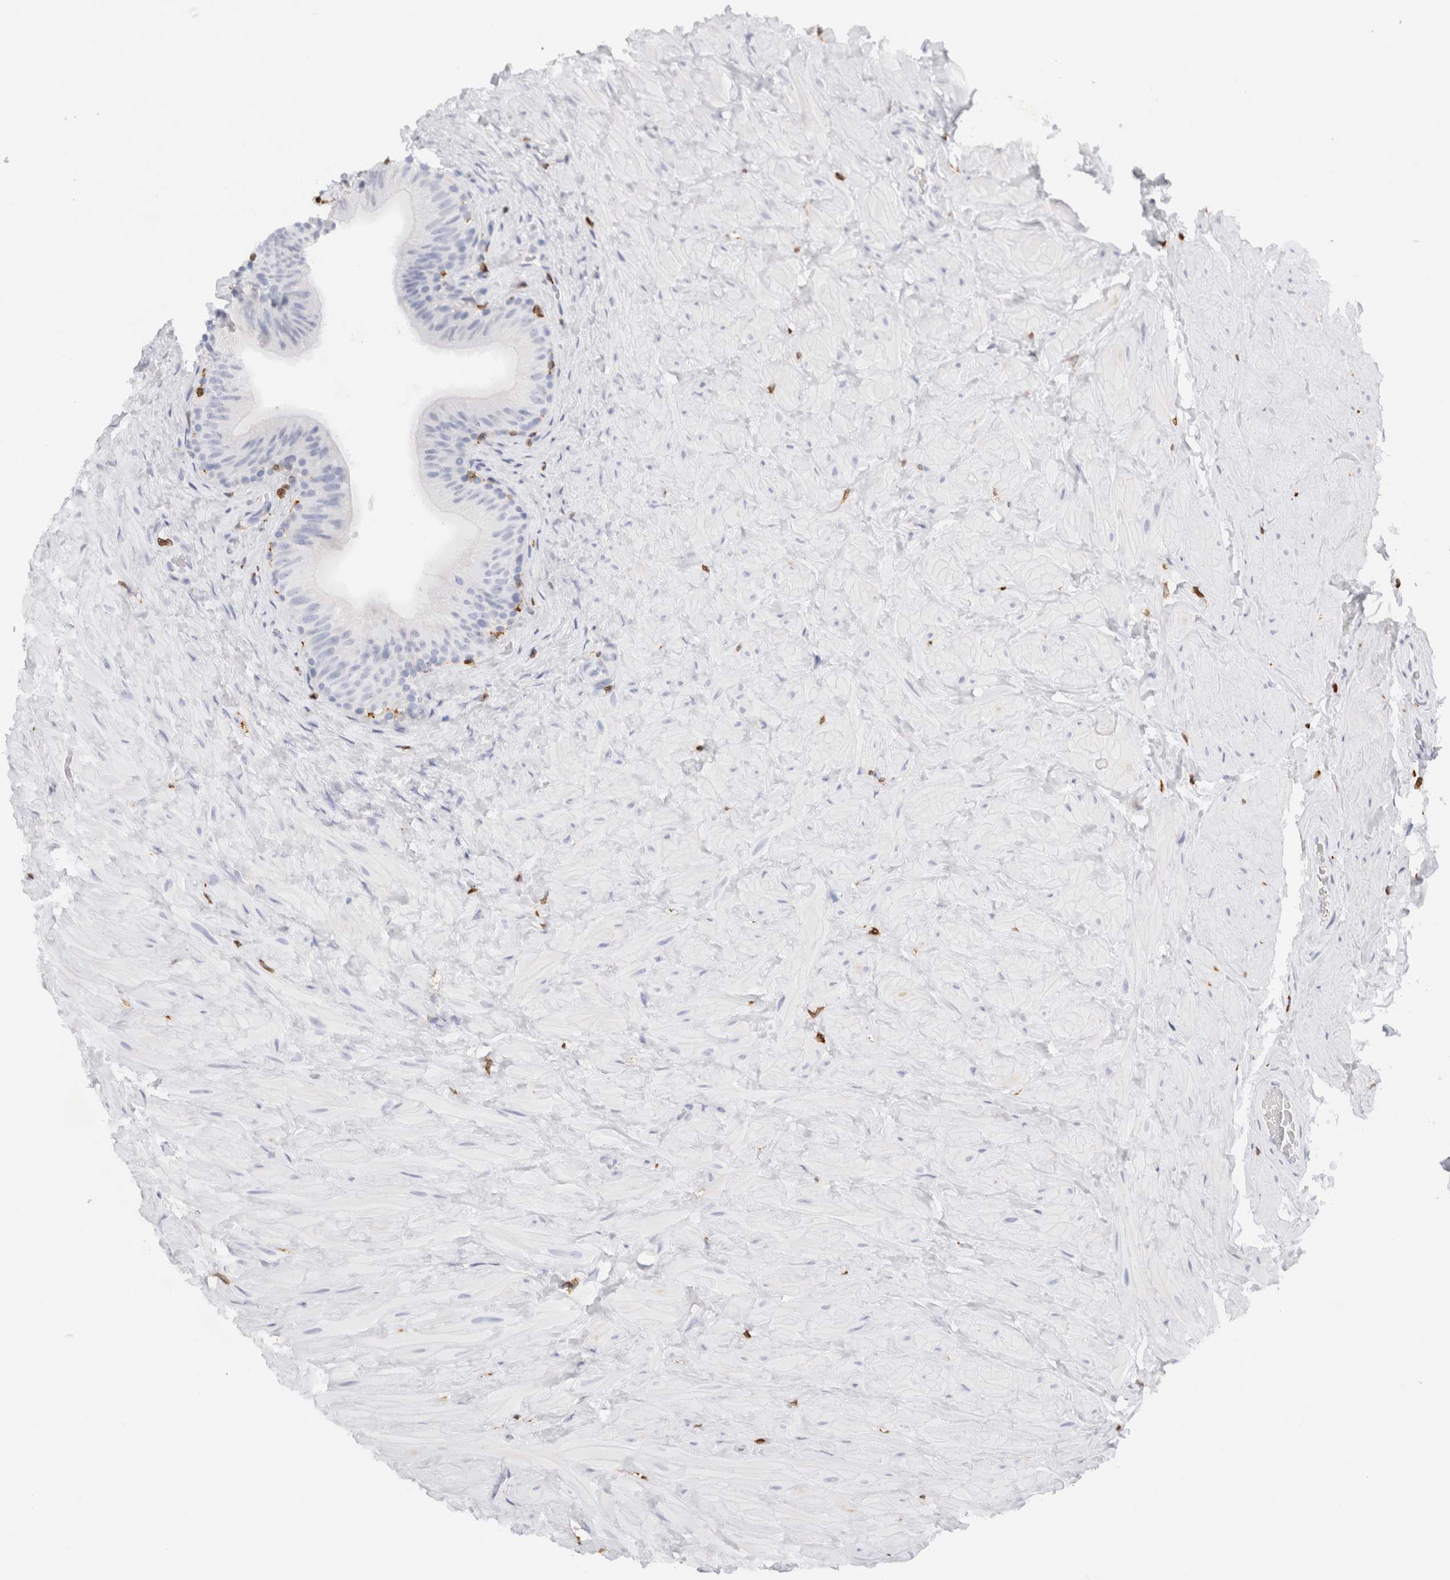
{"staining": {"intensity": "negative", "quantity": "none", "location": "none"}, "tissue": "epididymis", "cell_type": "Glandular cells", "image_type": "normal", "snomed": [{"axis": "morphology", "description": "Normal tissue, NOS"}, {"axis": "topography", "description": "Vascular tissue"}, {"axis": "topography", "description": "Epididymis"}], "caption": "Protein analysis of normal epididymis displays no significant positivity in glandular cells.", "gene": "ALOX5AP", "patient": {"sex": "male", "age": 49}}